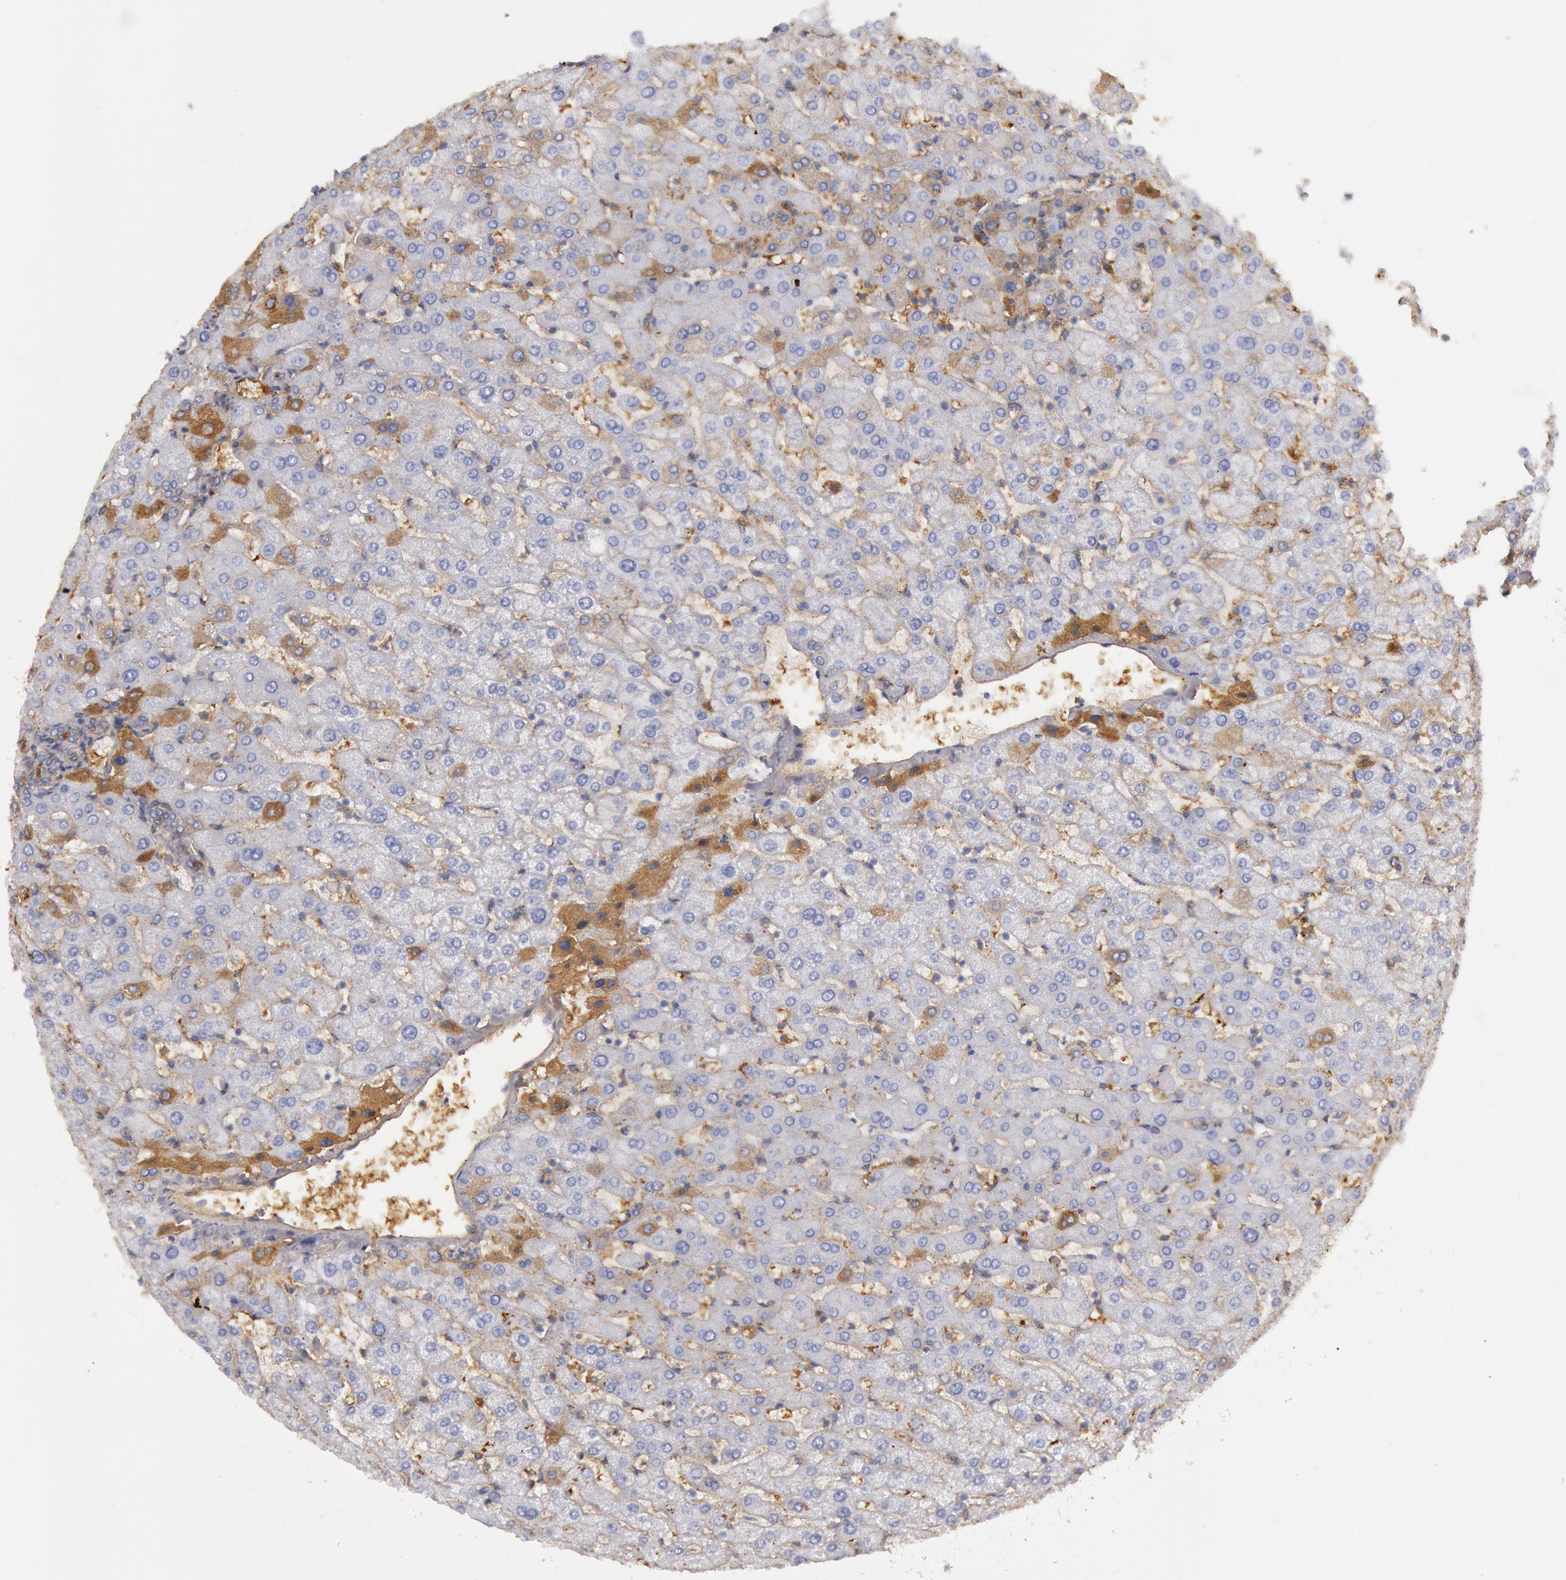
{"staining": {"intensity": "negative", "quantity": "none", "location": "none"}, "tissue": "liver", "cell_type": "Cholangiocytes", "image_type": "normal", "snomed": [{"axis": "morphology", "description": "Normal tissue, NOS"}, {"axis": "morphology", "description": "Fibrosis, NOS"}, {"axis": "topography", "description": "Liver"}], "caption": "High magnification brightfield microscopy of normal liver stained with DAB (brown) and counterstained with hematoxylin (blue): cholangiocytes show no significant positivity.", "gene": "IGHA1", "patient": {"sex": "female", "age": 29}}